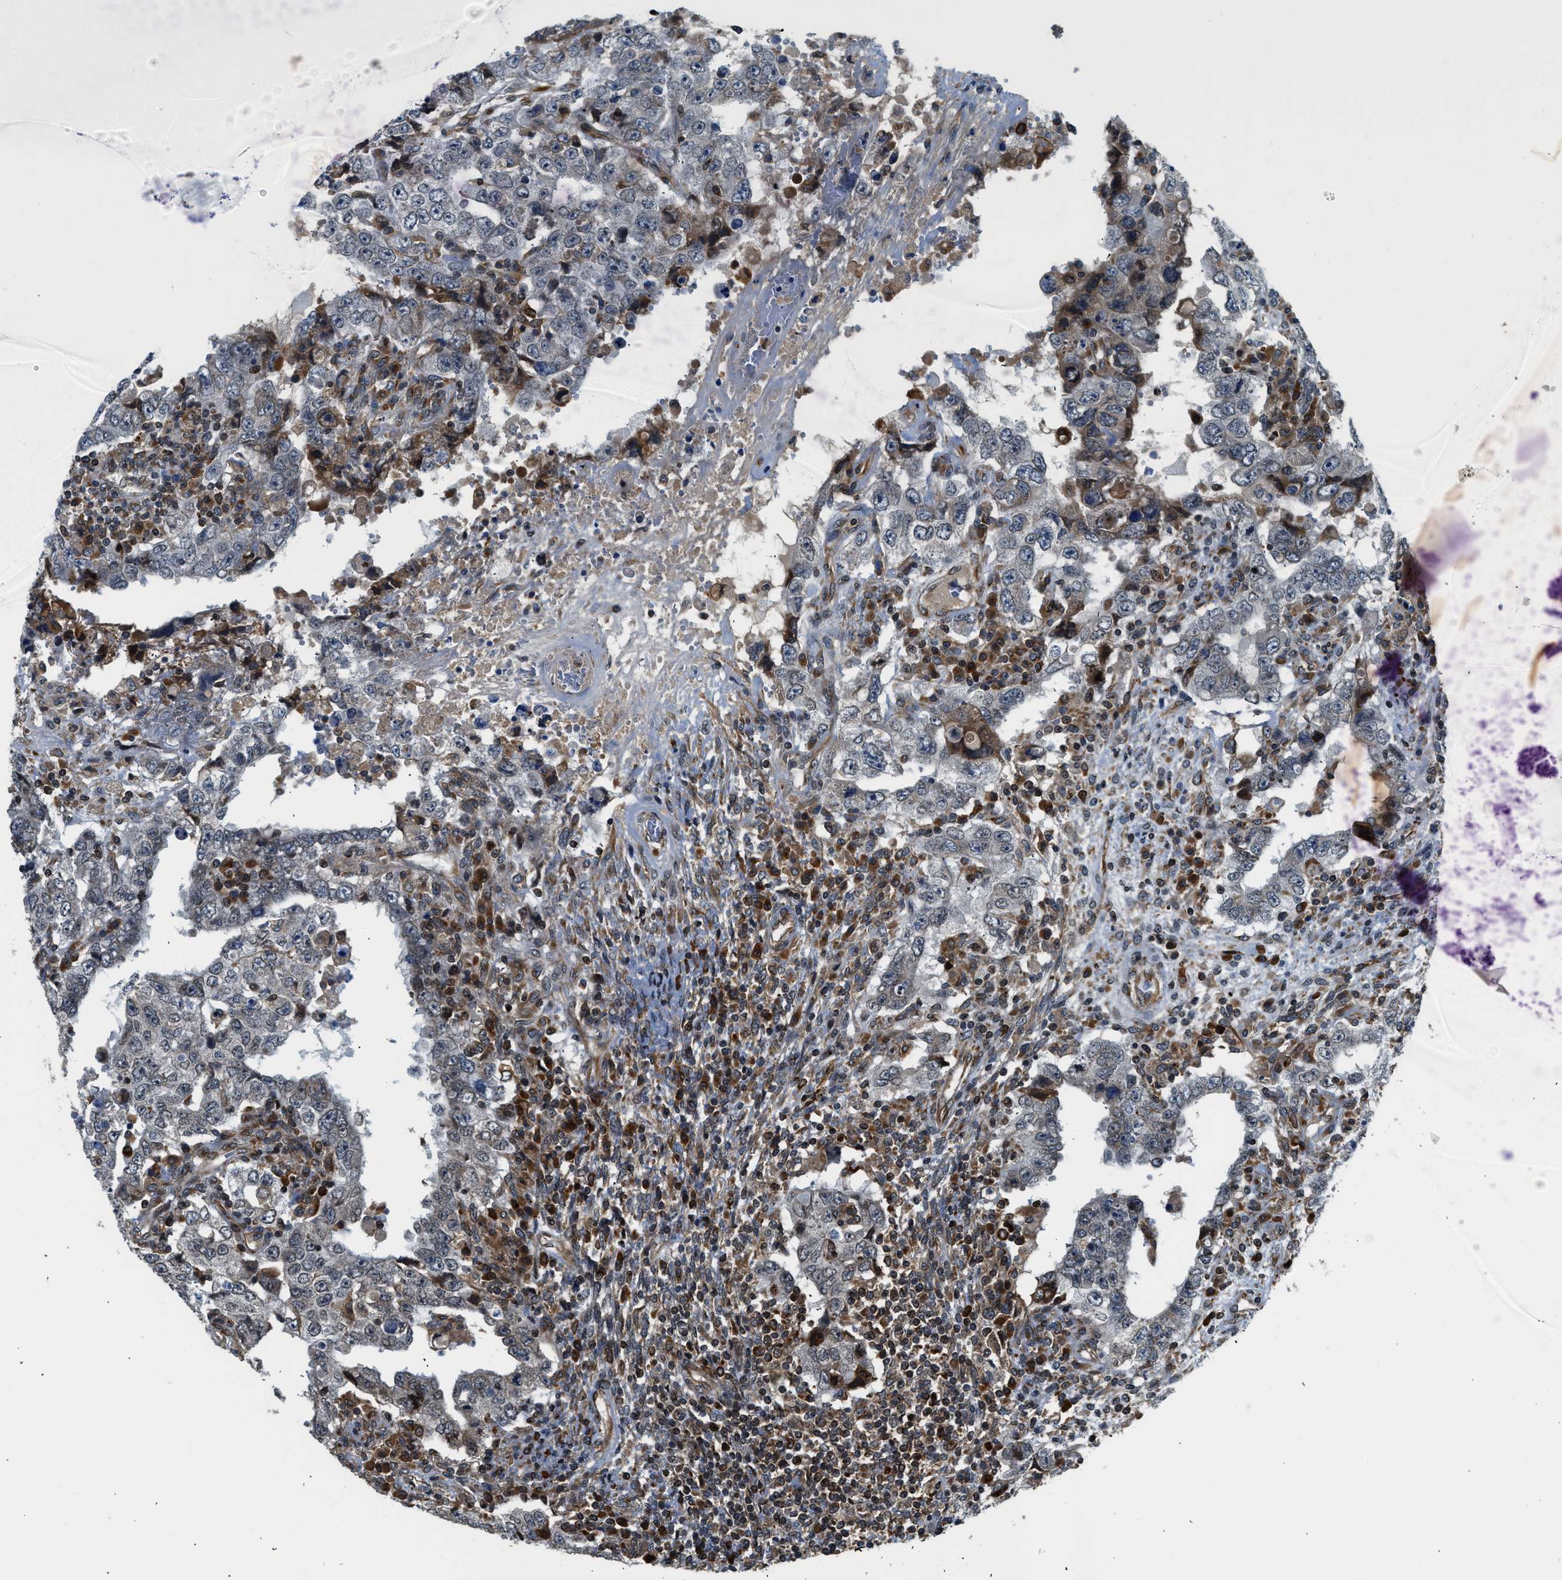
{"staining": {"intensity": "negative", "quantity": "none", "location": "none"}, "tissue": "testis cancer", "cell_type": "Tumor cells", "image_type": "cancer", "snomed": [{"axis": "morphology", "description": "Carcinoma, Embryonal, NOS"}, {"axis": "topography", "description": "Testis"}], "caption": "IHC of human testis cancer displays no expression in tumor cells.", "gene": "RETREG3", "patient": {"sex": "male", "age": 26}}